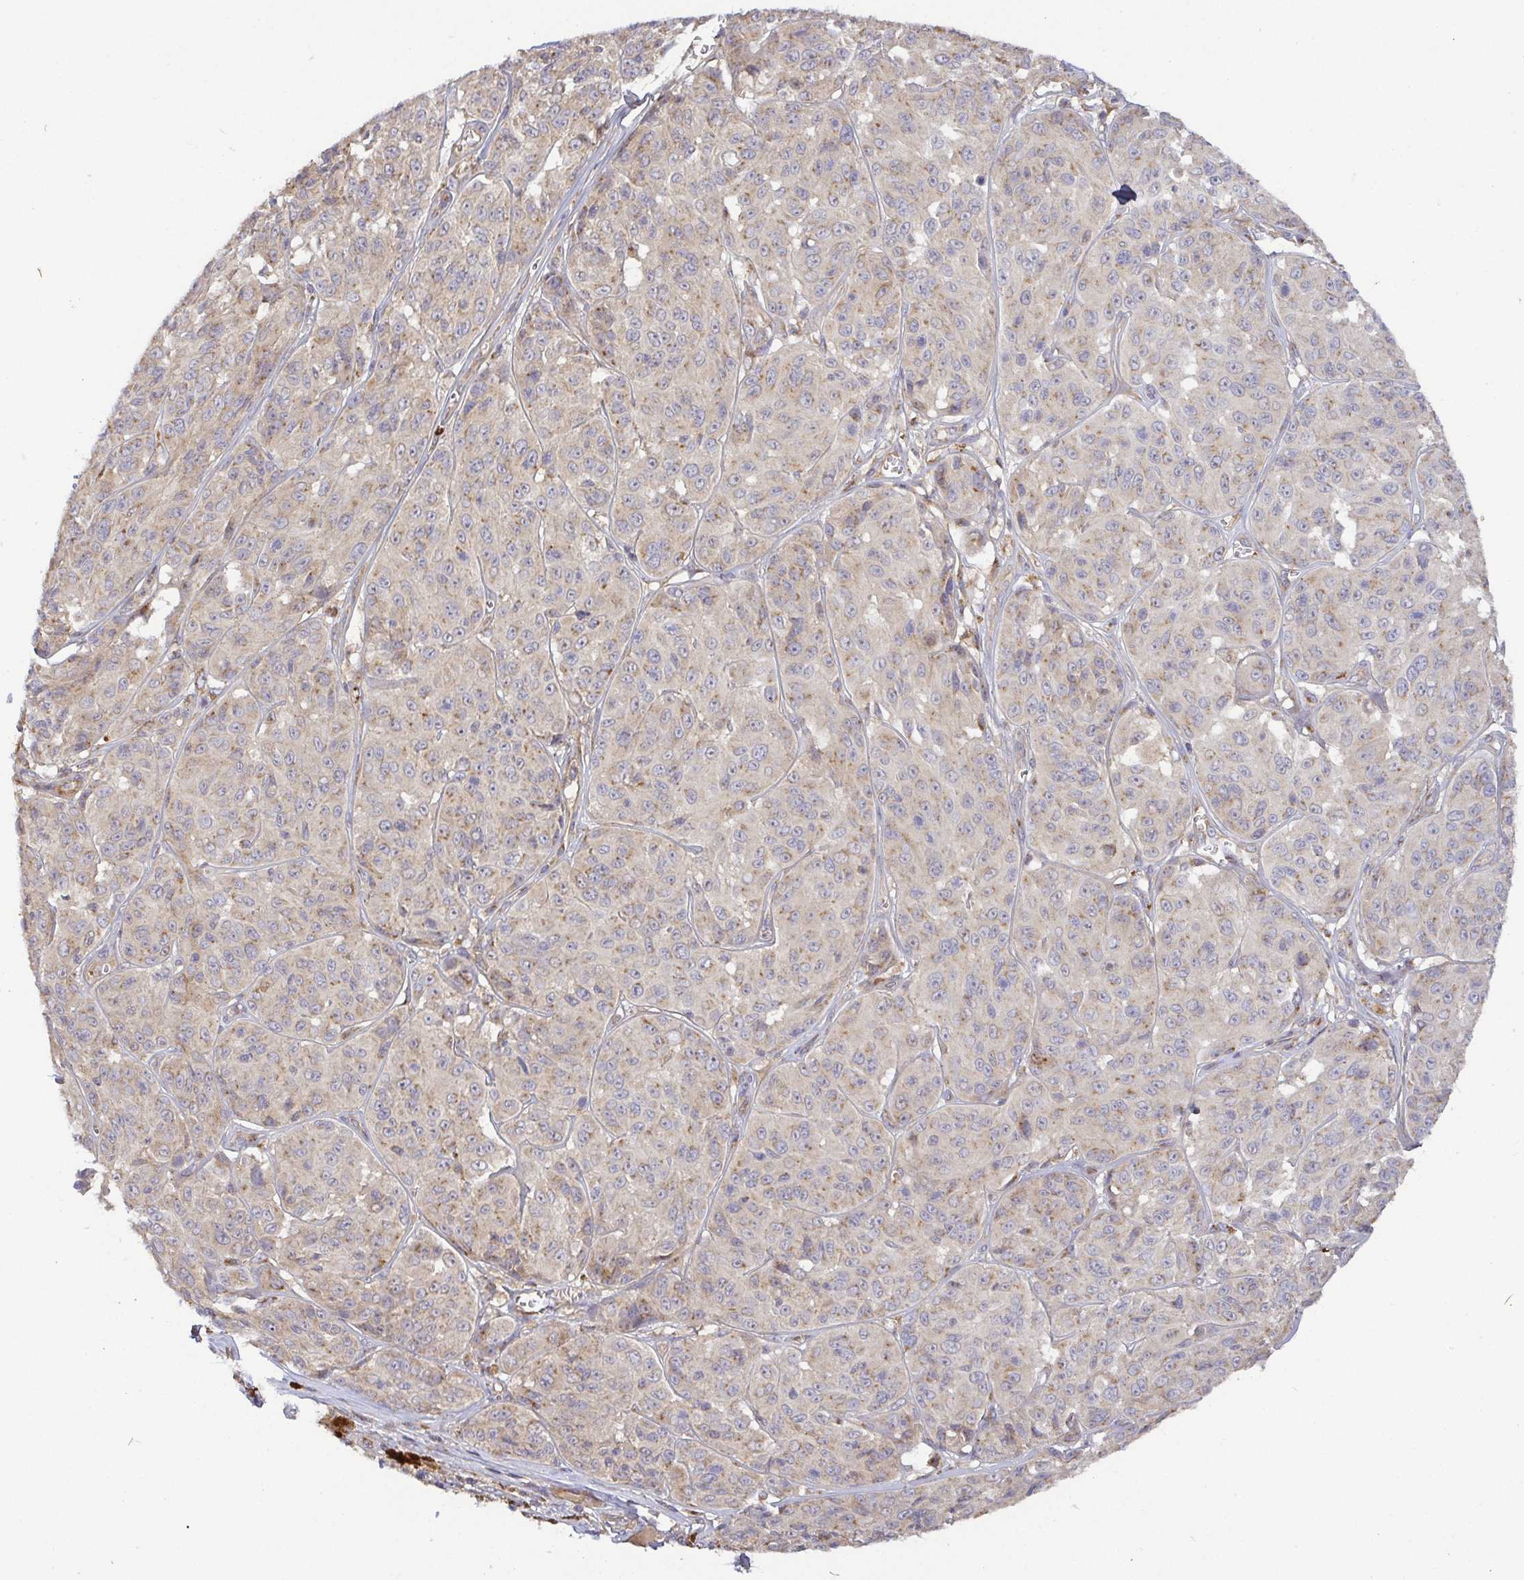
{"staining": {"intensity": "weak", "quantity": "25%-75%", "location": "cytoplasmic/membranous"}, "tissue": "melanoma", "cell_type": "Tumor cells", "image_type": "cancer", "snomed": [{"axis": "morphology", "description": "Malignant melanoma, NOS"}, {"axis": "topography", "description": "Skin"}], "caption": "Immunohistochemical staining of malignant melanoma exhibits weak cytoplasmic/membranous protein staining in about 25%-75% of tumor cells.", "gene": "TM9SF4", "patient": {"sex": "male", "age": 91}}